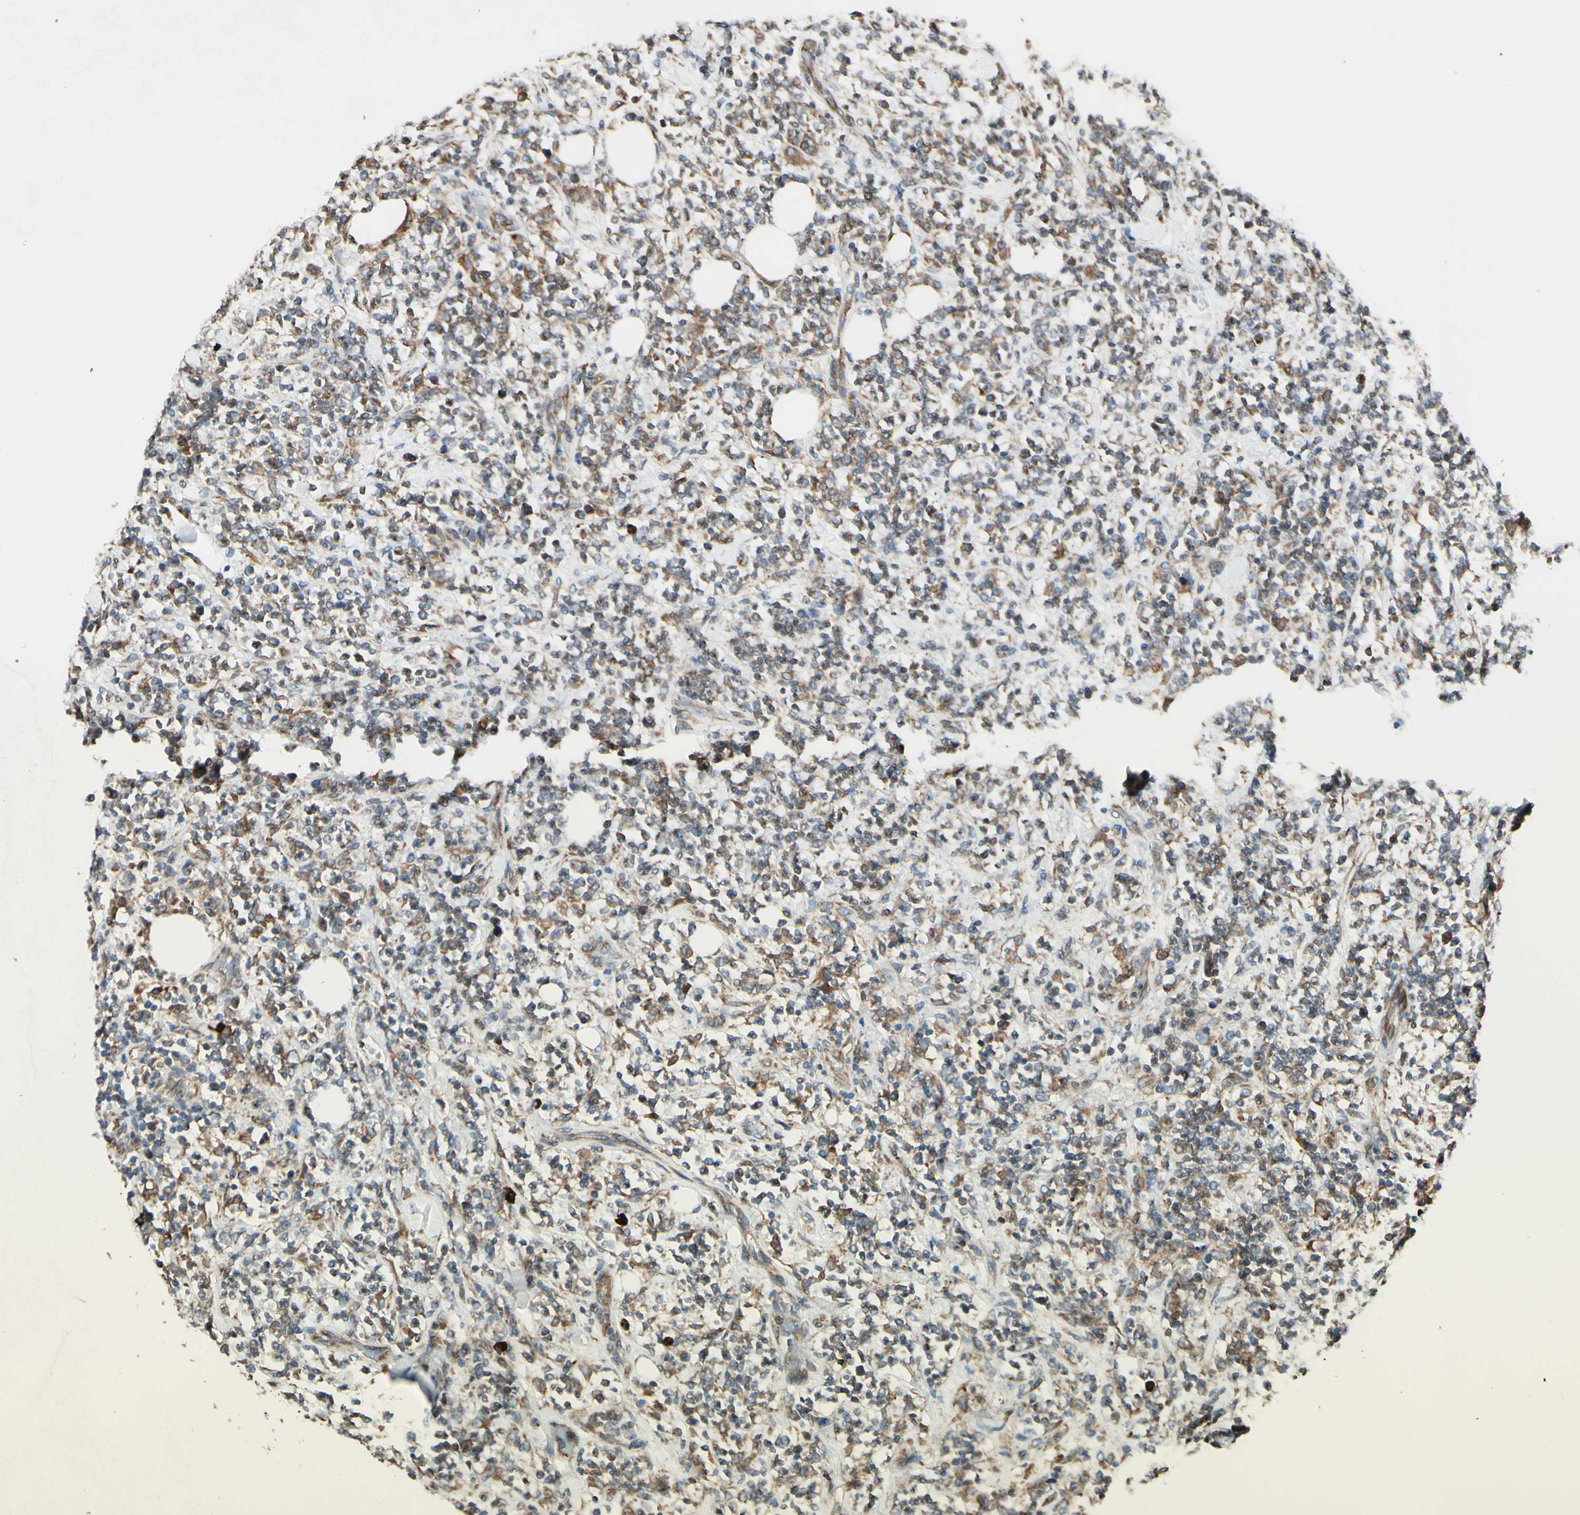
{"staining": {"intensity": "moderate", "quantity": "25%-75%", "location": "cytoplasmic/membranous"}, "tissue": "lymphoma", "cell_type": "Tumor cells", "image_type": "cancer", "snomed": [{"axis": "morphology", "description": "Malignant lymphoma, non-Hodgkin's type, High grade"}, {"axis": "topography", "description": "Soft tissue"}], "caption": "IHC image of neoplastic tissue: high-grade malignant lymphoma, non-Hodgkin's type stained using immunohistochemistry demonstrates medium levels of moderate protein expression localized specifically in the cytoplasmic/membranous of tumor cells, appearing as a cytoplasmic/membranous brown color.", "gene": "DNAJB11", "patient": {"sex": "male", "age": 18}}